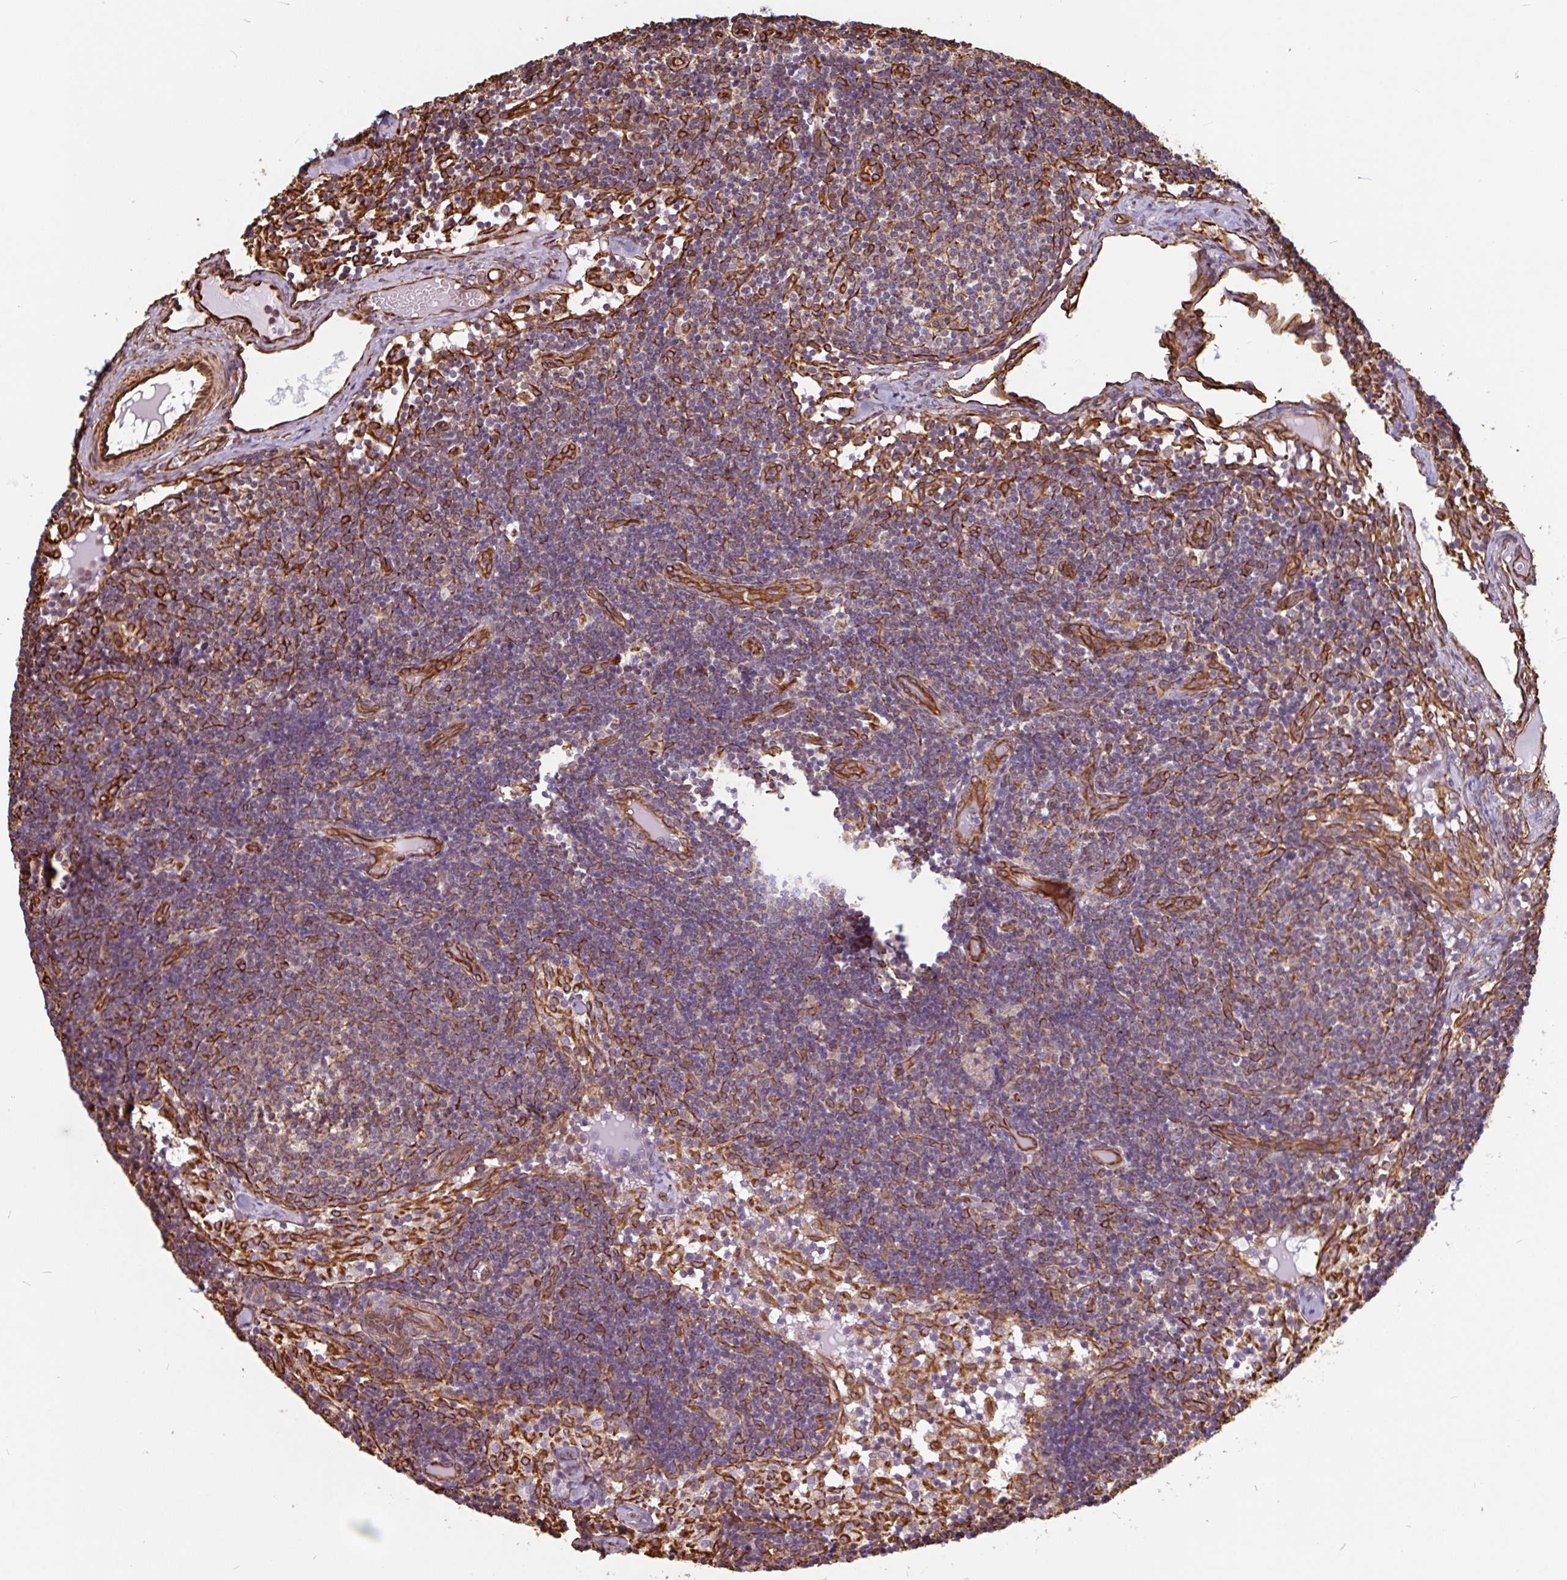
{"staining": {"intensity": "strong", "quantity": "<25%", "location": "cytoplasmic/membranous"}, "tissue": "lymph node", "cell_type": "Germinal center cells", "image_type": "normal", "snomed": [{"axis": "morphology", "description": "Normal tissue, NOS"}, {"axis": "topography", "description": "Lymph node"}], "caption": "Lymph node stained with immunohistochemistry exhibits strong cytoplasmic/membranous staining in about <25% of germinal center cells.", "gene": "PPFIA1", "patient": {"sex": "female", "age": 31}}